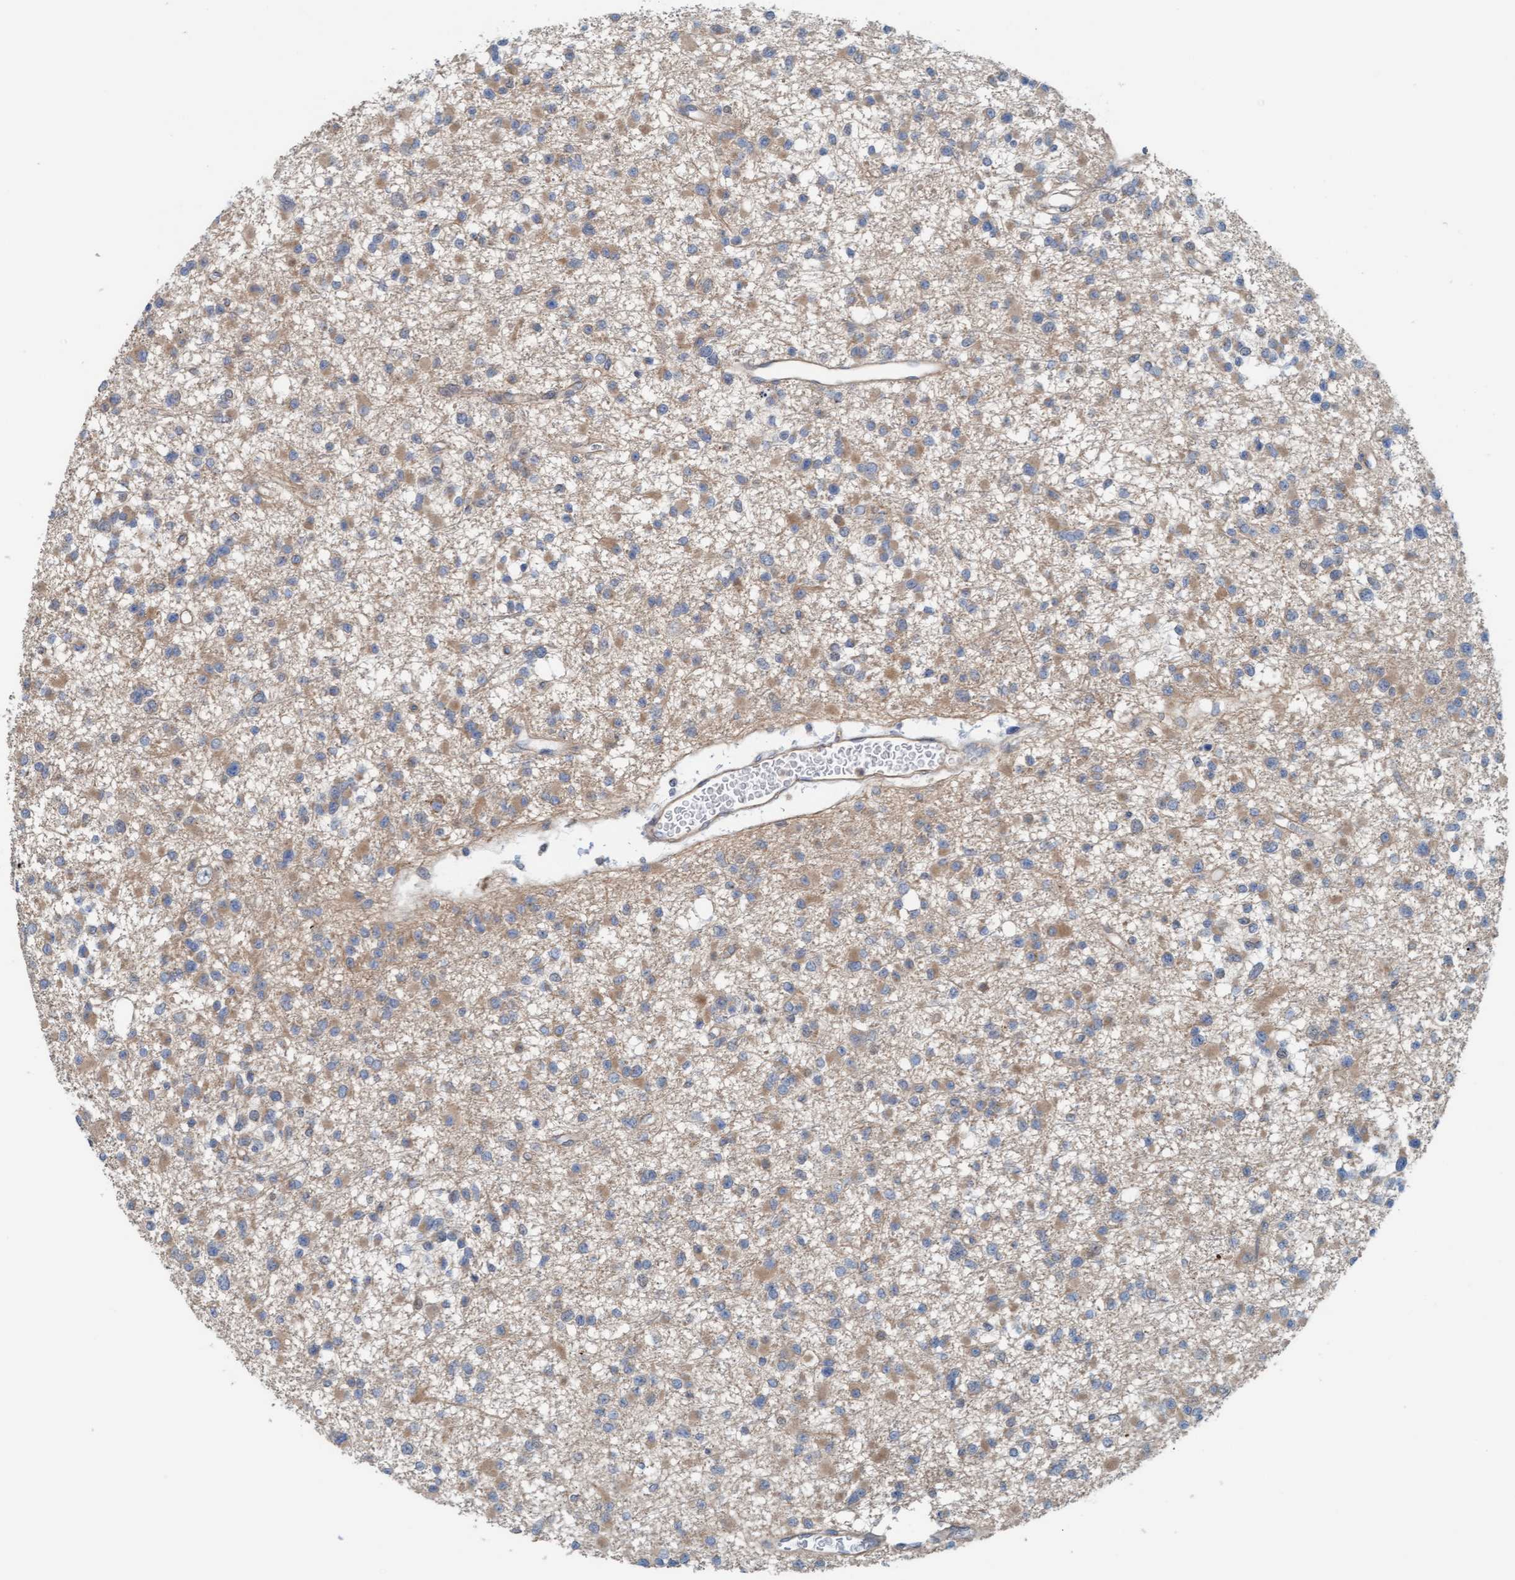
{"staining": {"intensity": "moderate", "quantity": "25%-75%", "location": "cytoplasmic/membranous"}, "tissue": "glioma", "cell_type": "Tumor cells", "image_type": "cancer", "snomed": [{"axis": "morphology", "description": "Glioma, malignant, Low grade"}, {"axis": "topography", "description": "Brain"}], "caption": "Protein staining reveals moderate cytoplasmic/membranous staining in about 25%-75% of tumor cells in malignant glioma (low-grade).", "gene": "UBAP1", "patient": {"sex": "female", "age": 22}}